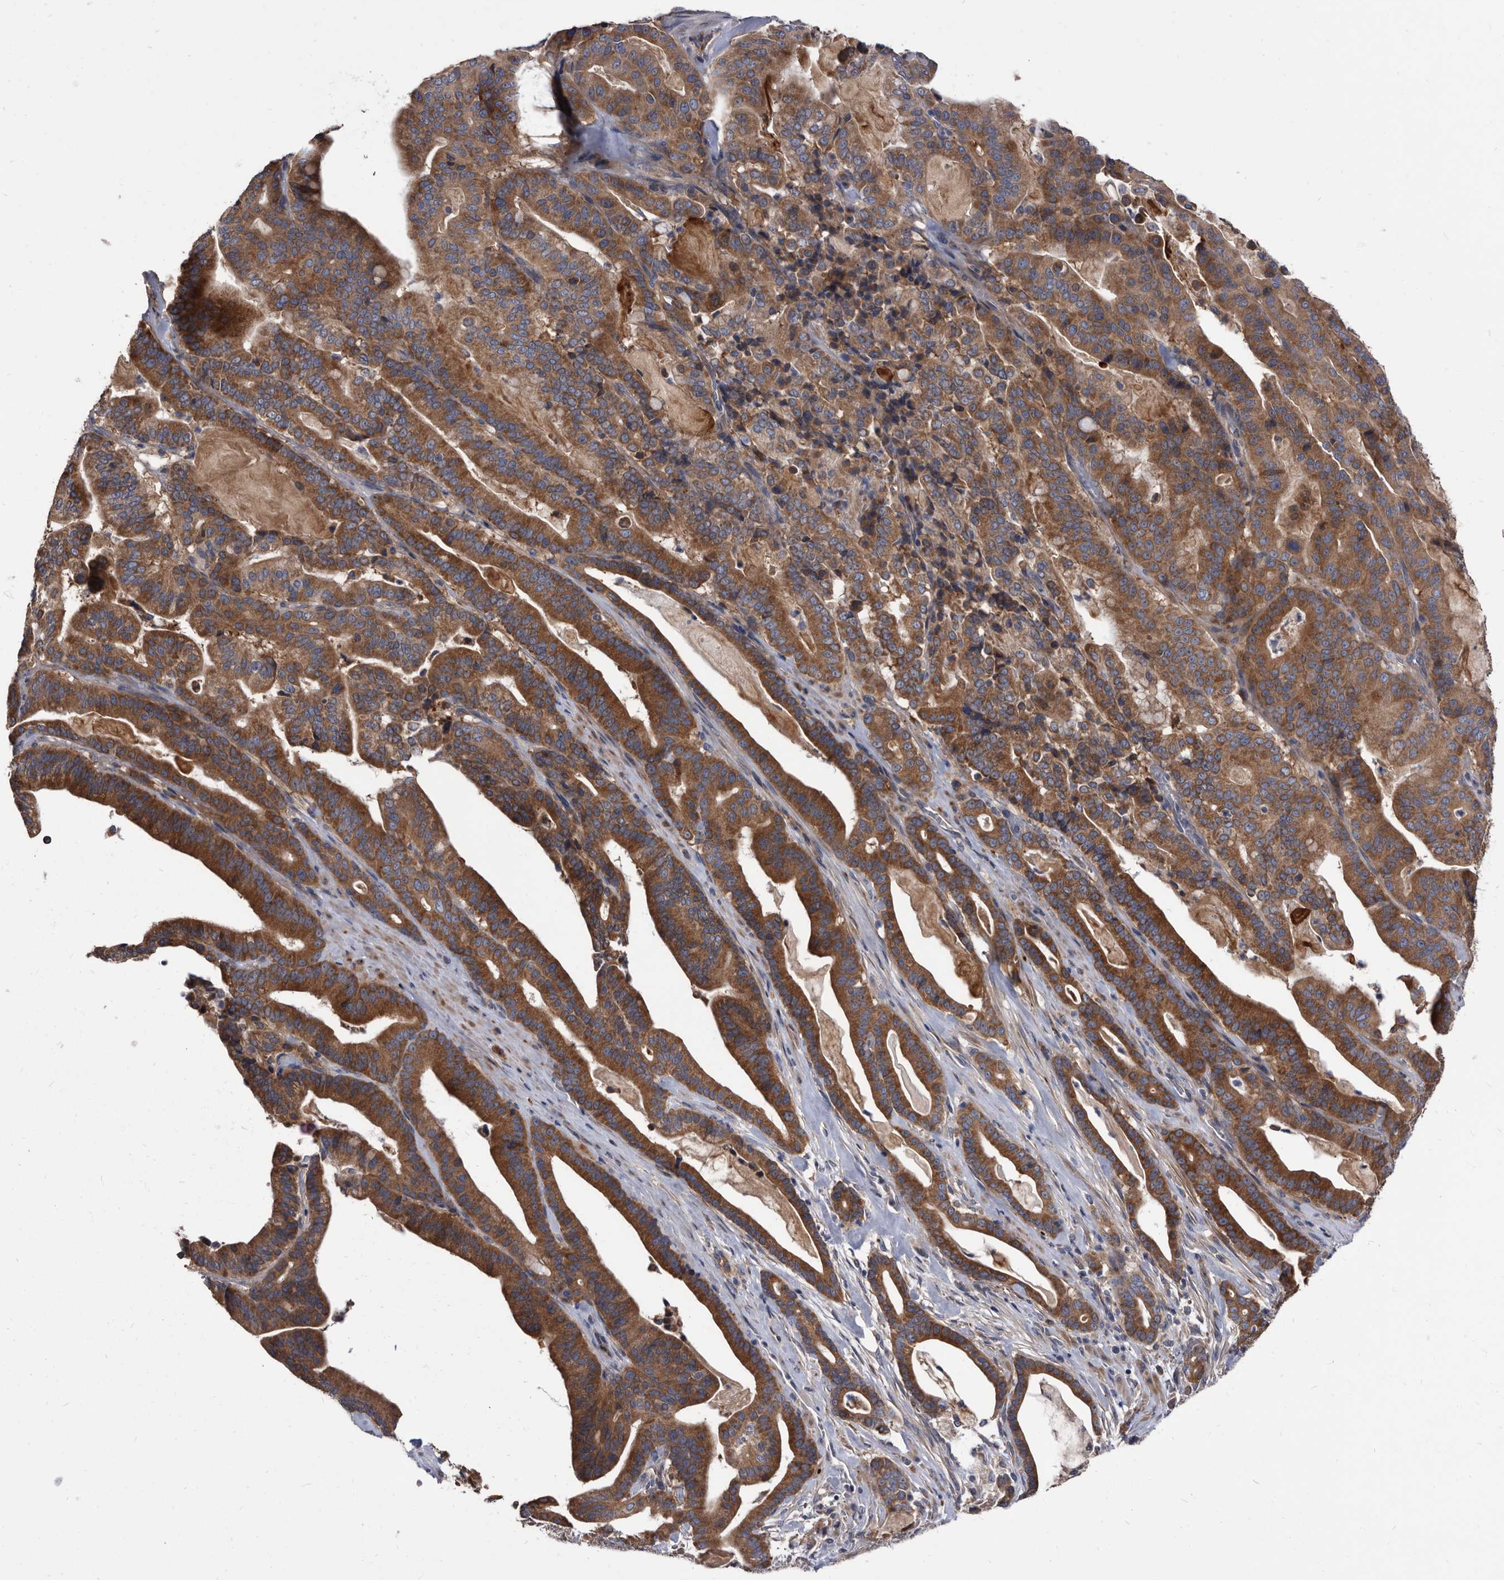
{"staining": {"intensity": "strong", "quantity": ">75%", "location": "cytoplasmic/membranous"}, "tissue": "pancreatic cancer", "cell_type": "Tumor cells", "image_type": "cancer", "snomed": [{"axis": "morphology", "description": "Adenocarcinoma, NOS"}, {"axis": "topography", "description": "Pancreas"}], "caption": "Brown immunohistochemical staining in pancreatic cancer displays strong cytoplasmic/membranous staining in about >75% of tumor cells.", "gene": "DTNBP1", "patient": {"sex": "male", "age": 63}}